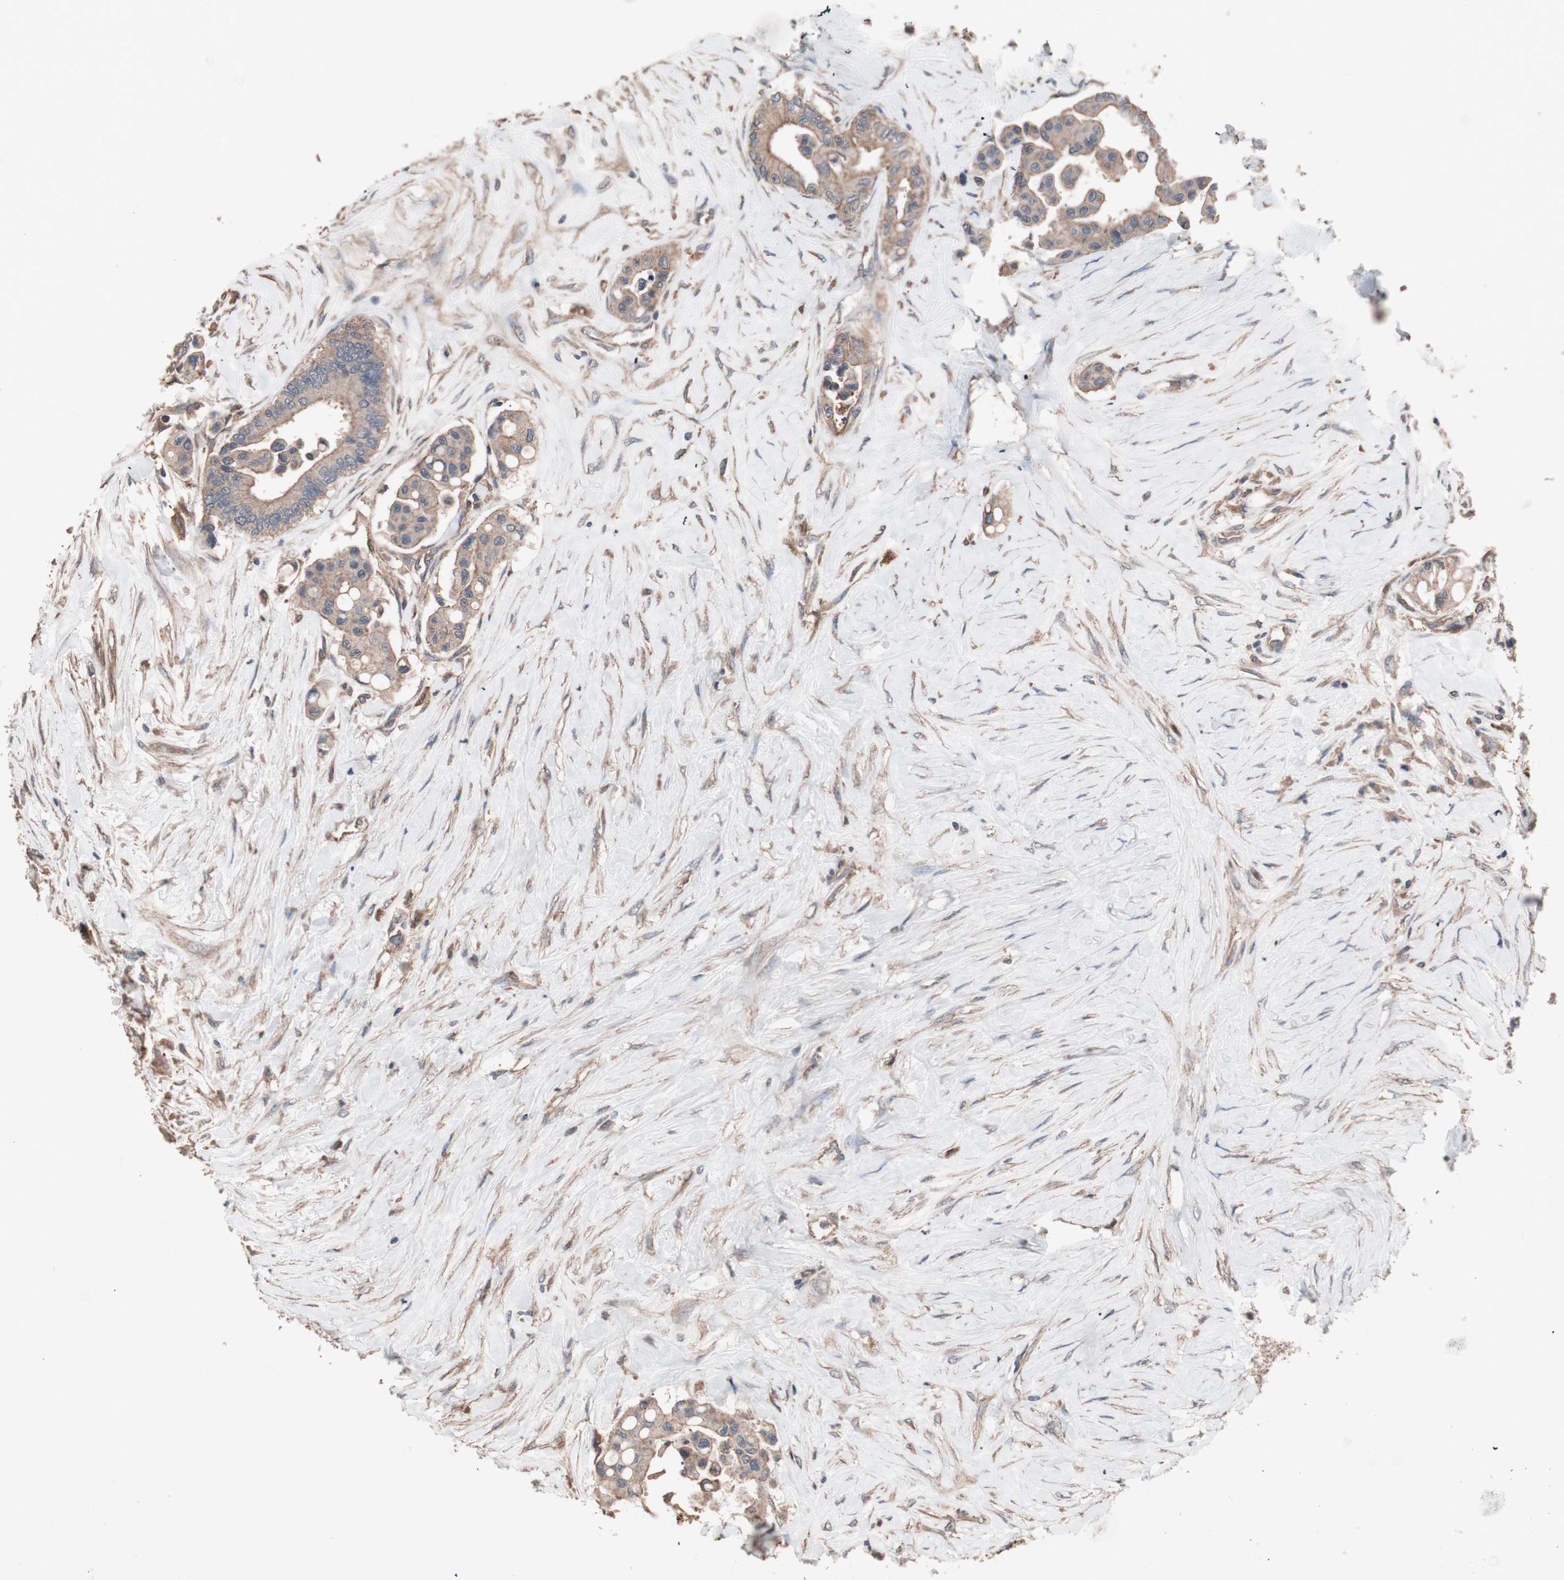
{"staining": {"intensity": "weak", "quantity": ">75%", "location": "cytoplasmic/membranous"}, "tissue": "colorectal cancer", "cell_type": "Tumor cells", "image_type": "cancer", "snomed": [{"axis": "morphology", "description": "Normal tissue, NOS"}, {"axis": "morphology", "description": "Adenocarcinoma, NOS"}, {"axis": "topography", "description": "Colon"}], "caption": "IHC of human colorectal cancer displays low levels of weak cytoplasmic/membranous expression in approximately >75% of tumor cells.", "gene": "ATG7", "patient": {"sex": "male", "age": 82}}